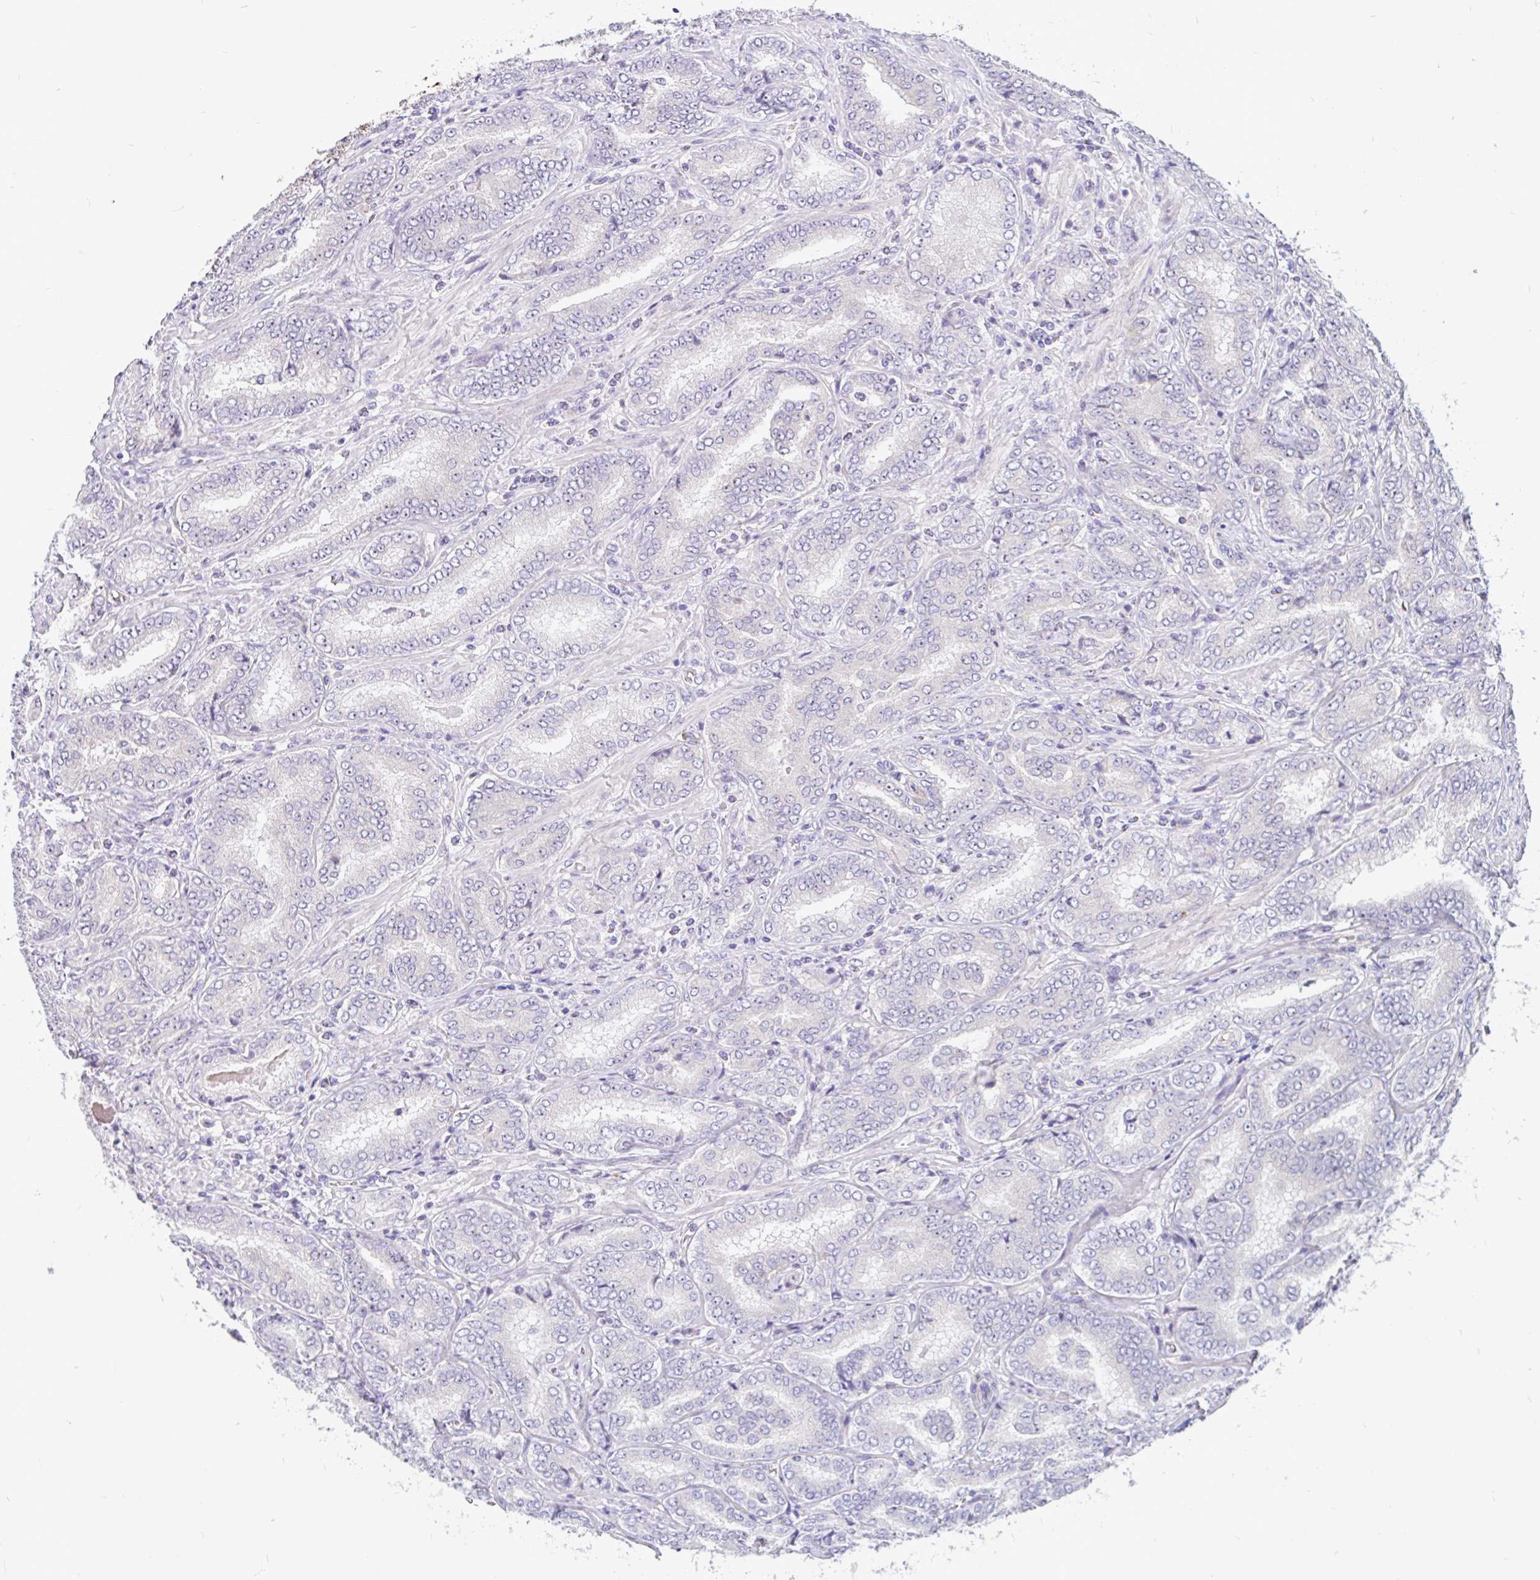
{"staining": {"intensity": "negative", "quantity": "none", "location": "none"}, "tissue": "prostate cancer", "cell_type": "Tumor cells", "image_type": "cancer", "snomed": [{"axis": "morphology", "description": "Adenocarcinoma, High grade"}, {"axis": "topography", "description": "Prostate"}], "caption": "Prostate cancer (adenocarcinoma (high-grade)) was stained to show a protein in brown. There is no significant expression in tumor cells.", "gene": "LRRC26", "patient": {"sex": "male", "age": 72}}